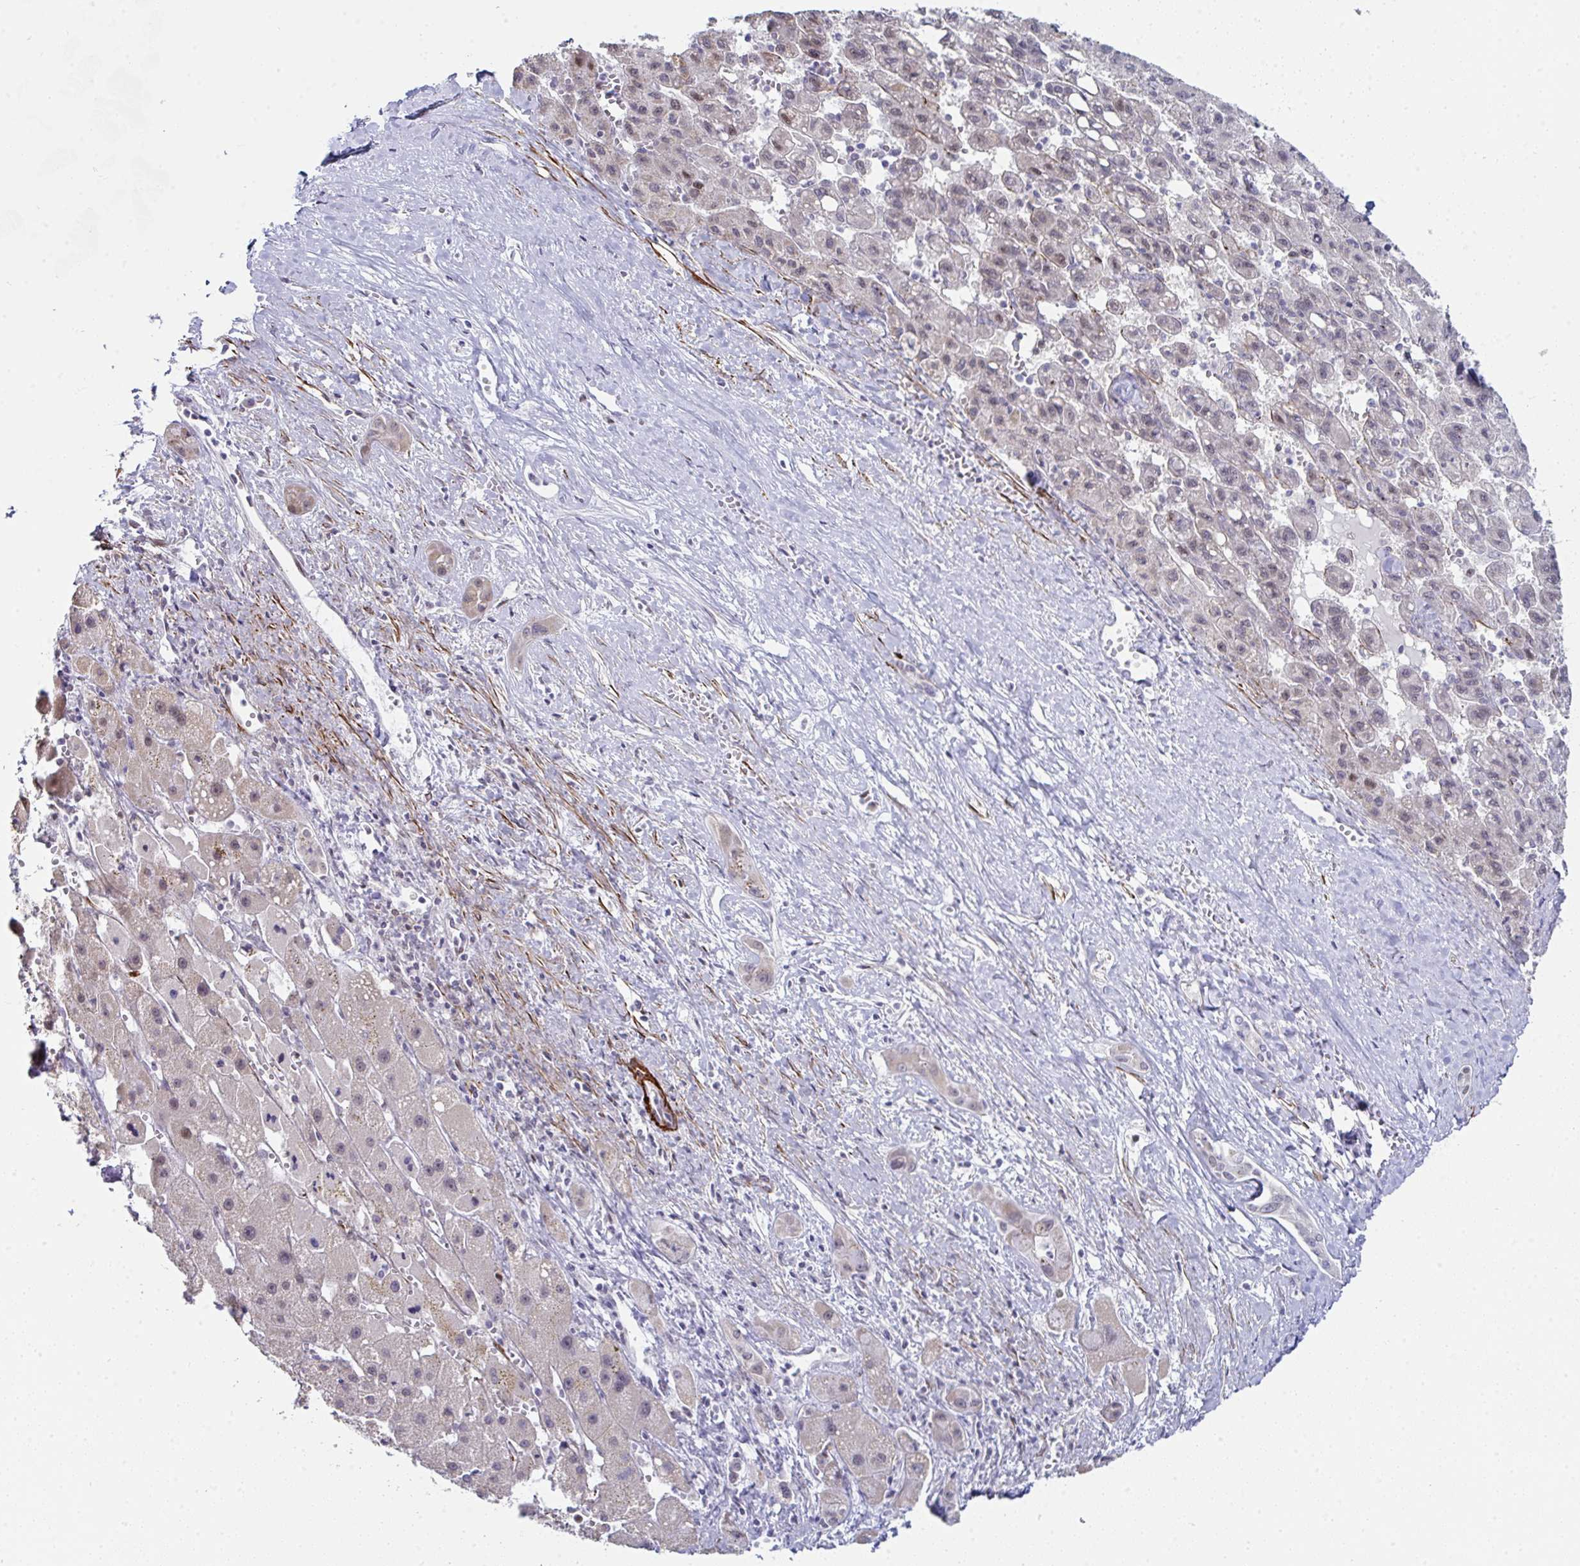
{"staining": {"intensity": "negative", "quantity": "none", "location": "none"}, "tissue": "liver cancer", "cell_type": "Tumor cells", "image_type": "cancer", "snomed": [{"axis": "morphology", "description": "Carcinoma, Hepatocellular, NOS"}, {"axis": "topography", "description": "Liver"}], "caption": "Tumor cells are negative for protein expression in human liver hepatocellular carcinoma.", "gene": "GINS2", "patient": {"sex": "female", "age": 82}}